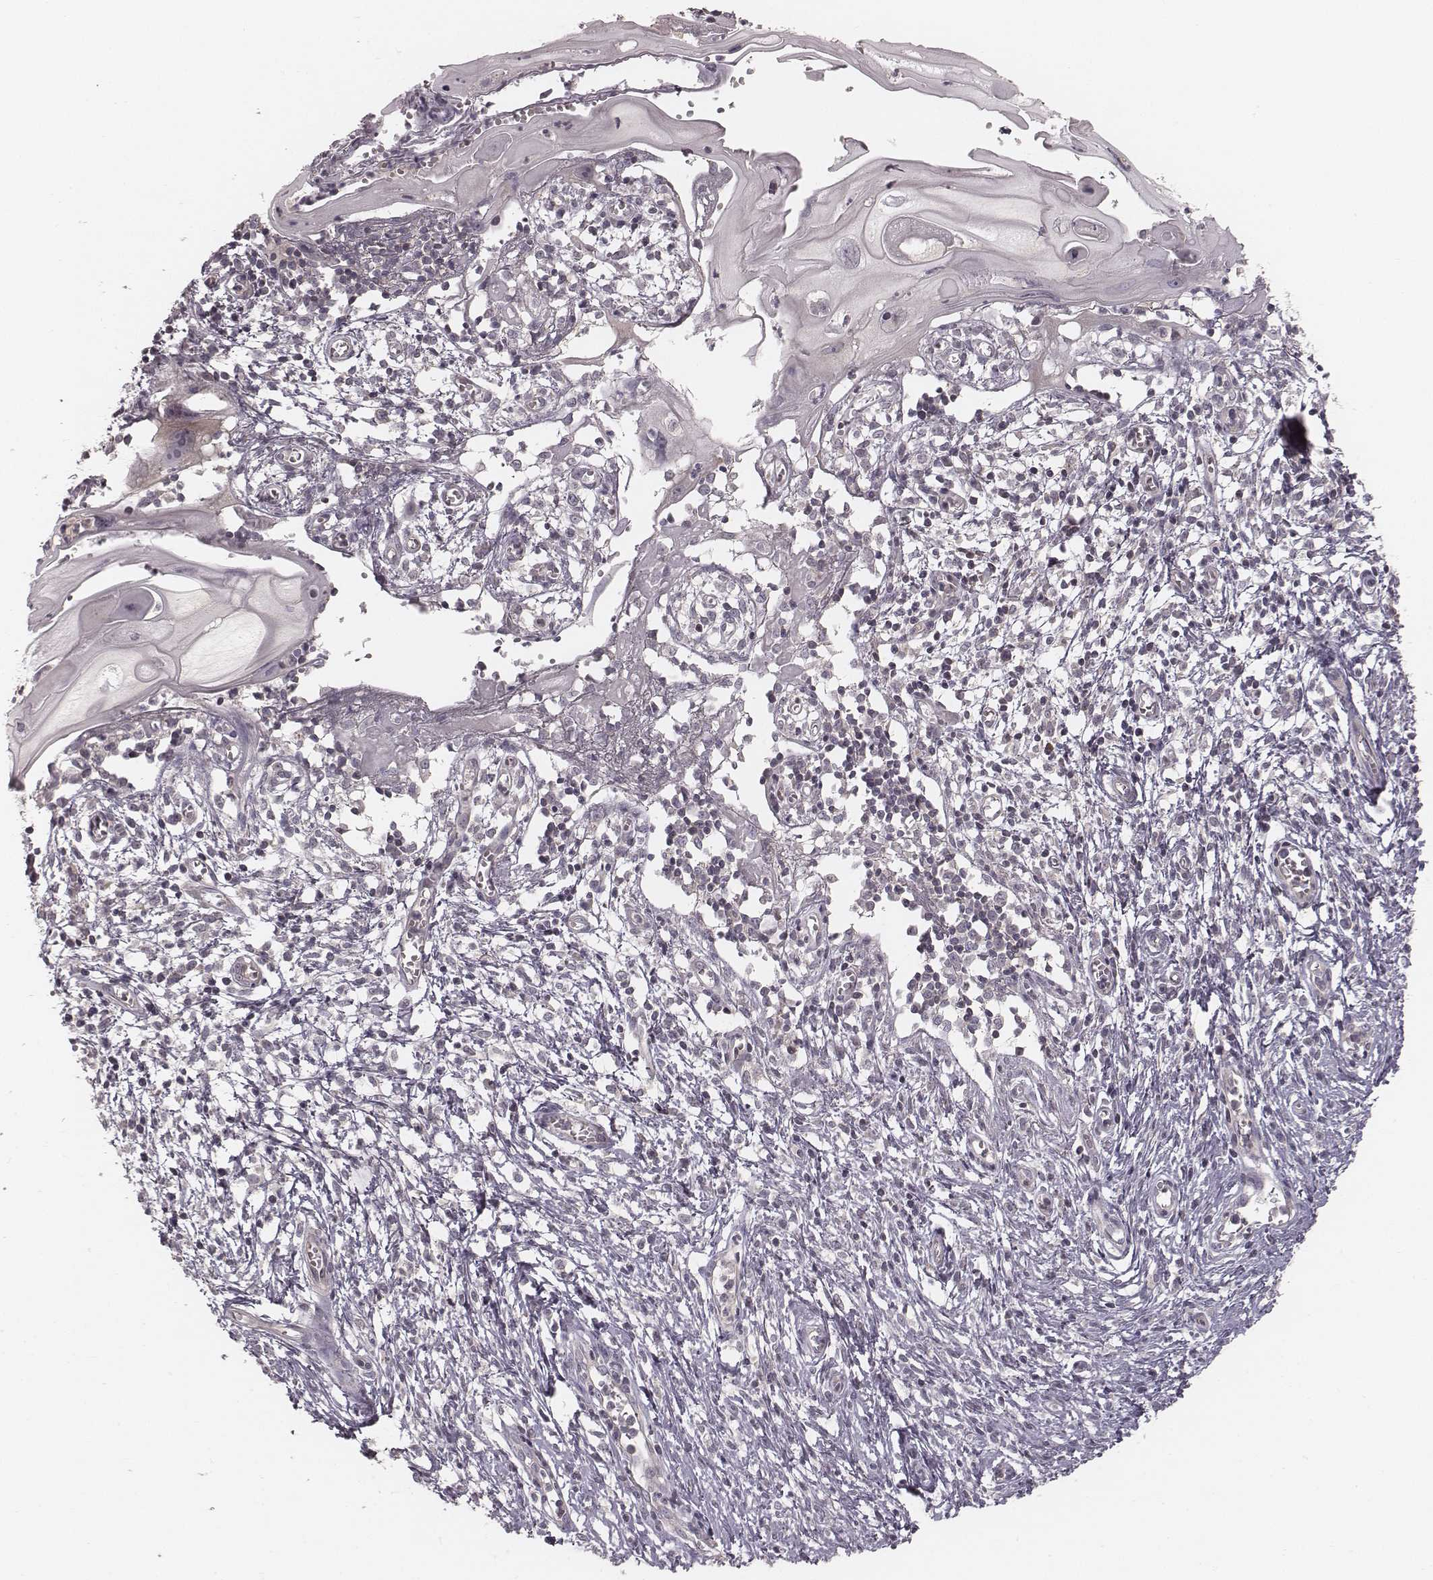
{"staining": {"intensity": "negative", "quantity": "none", "location": "none"}, "tissue": "cervical cancer", "cell_type": "Tumor cells", "image_type": "cancer", "snomed": [{"axis": "morphology", "description": "Squamous cell carcinoma, NOS"}, {"axis": "topography", "description": "Cervix"}], "caption": "Tumor cells show no significant protein staining in squamous cell carcinoma (cervical).", "gene": "TDRD5", "patient": {"sex": "female", "age": 30}}